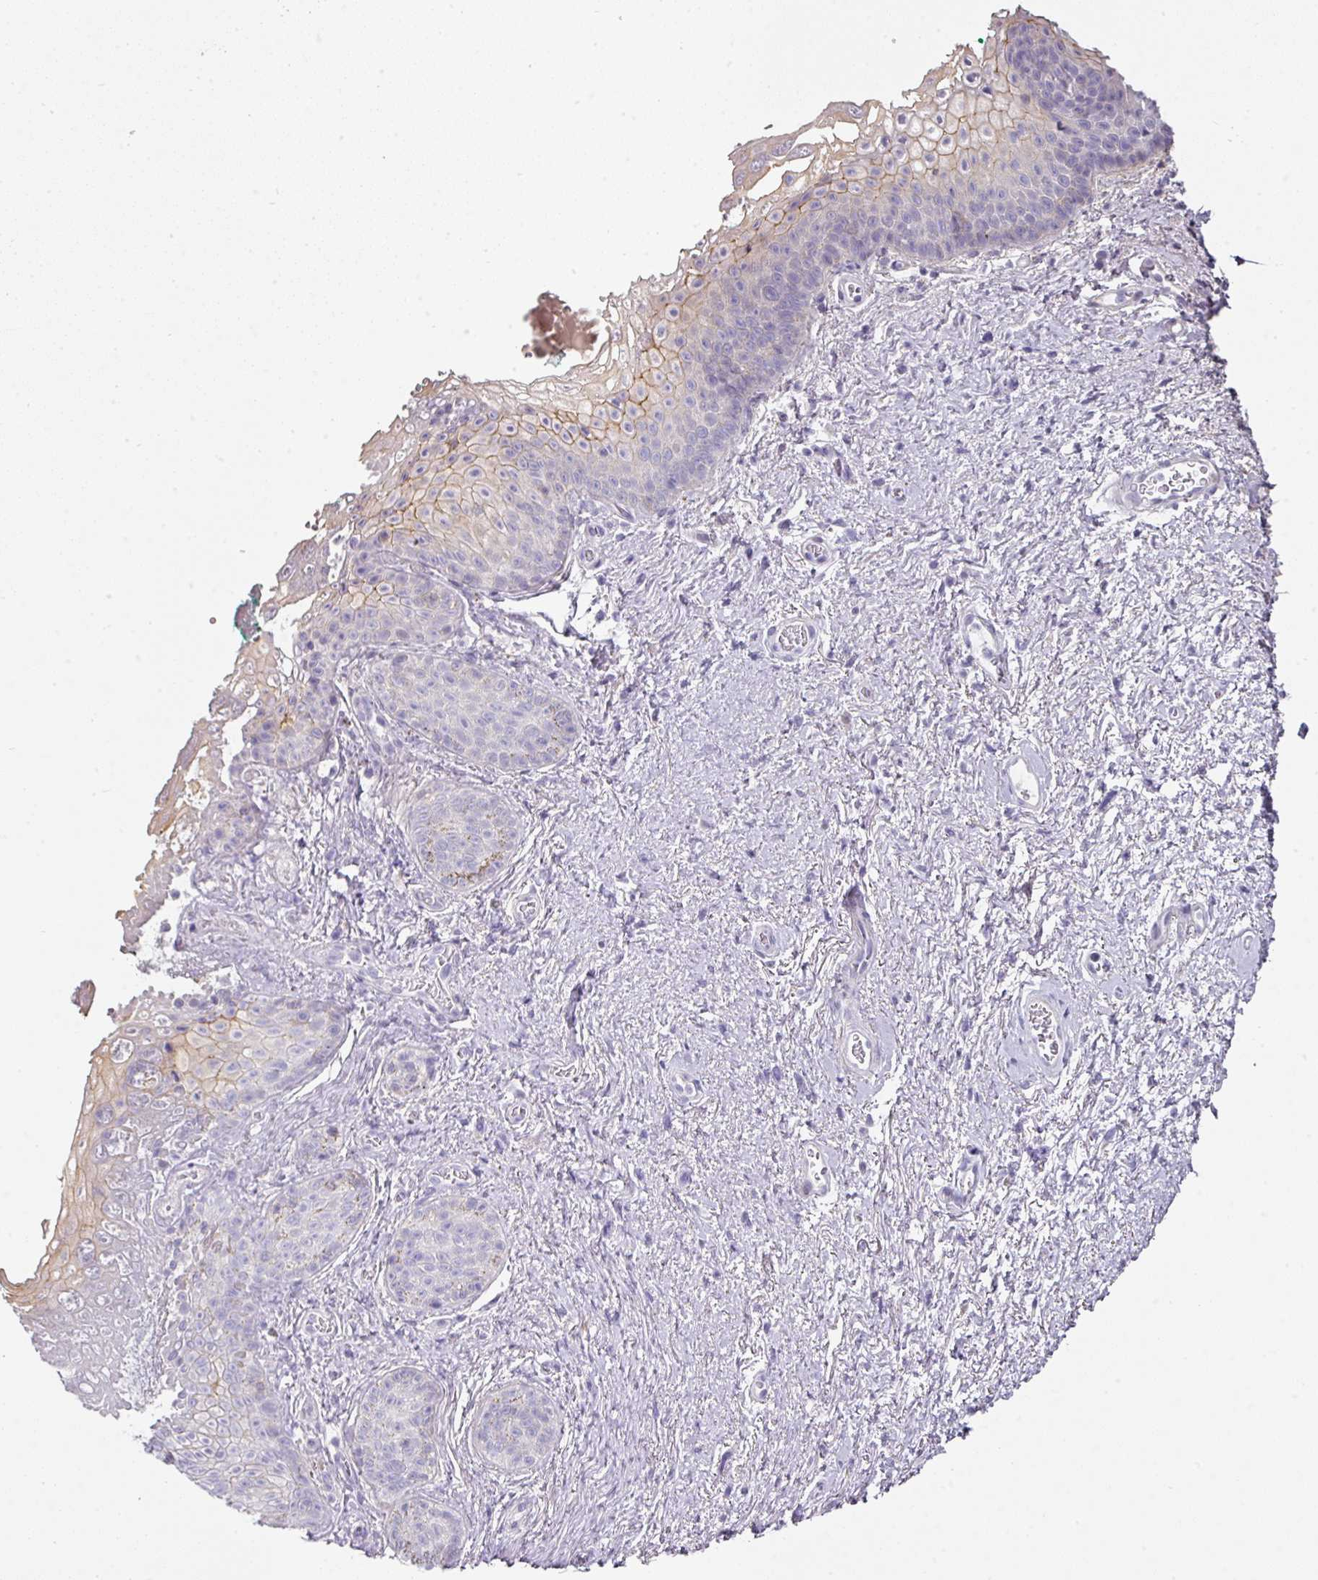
{"staining": {"intensity": "moderate", "quantity": "<25%", "location": "cytoplasmic/membranous"}, "tissue": "vagina", "cell_type": "Squamous epithelial cells", "image_type": "normal", "snomed": [{"axis": "morphology", "description": "Normal tissue, NOS"}, {"axis": "topography", "description": "Vulva"}, {"axis": "topography", "description": "Vagina"}, {"axis": "topography", "description": "Peripheral nerve tissue"}], "caption": "Immunohistochemistry (IHC) staining of normal vagina, which shows low levels of moderate cytoplasmic/membranous staining in approximately <25% of squamous epithelial cells indicating moderate cytoplasmic/membranous protein expression. The staining was performed using DAB (3,3'-diaminobenzidine) (brown) for protein detection and nuclei were counterstained in hematoxylin (blue).", "gene": "ANKRD29", "patient": {"sex": "female", "age": 66}}